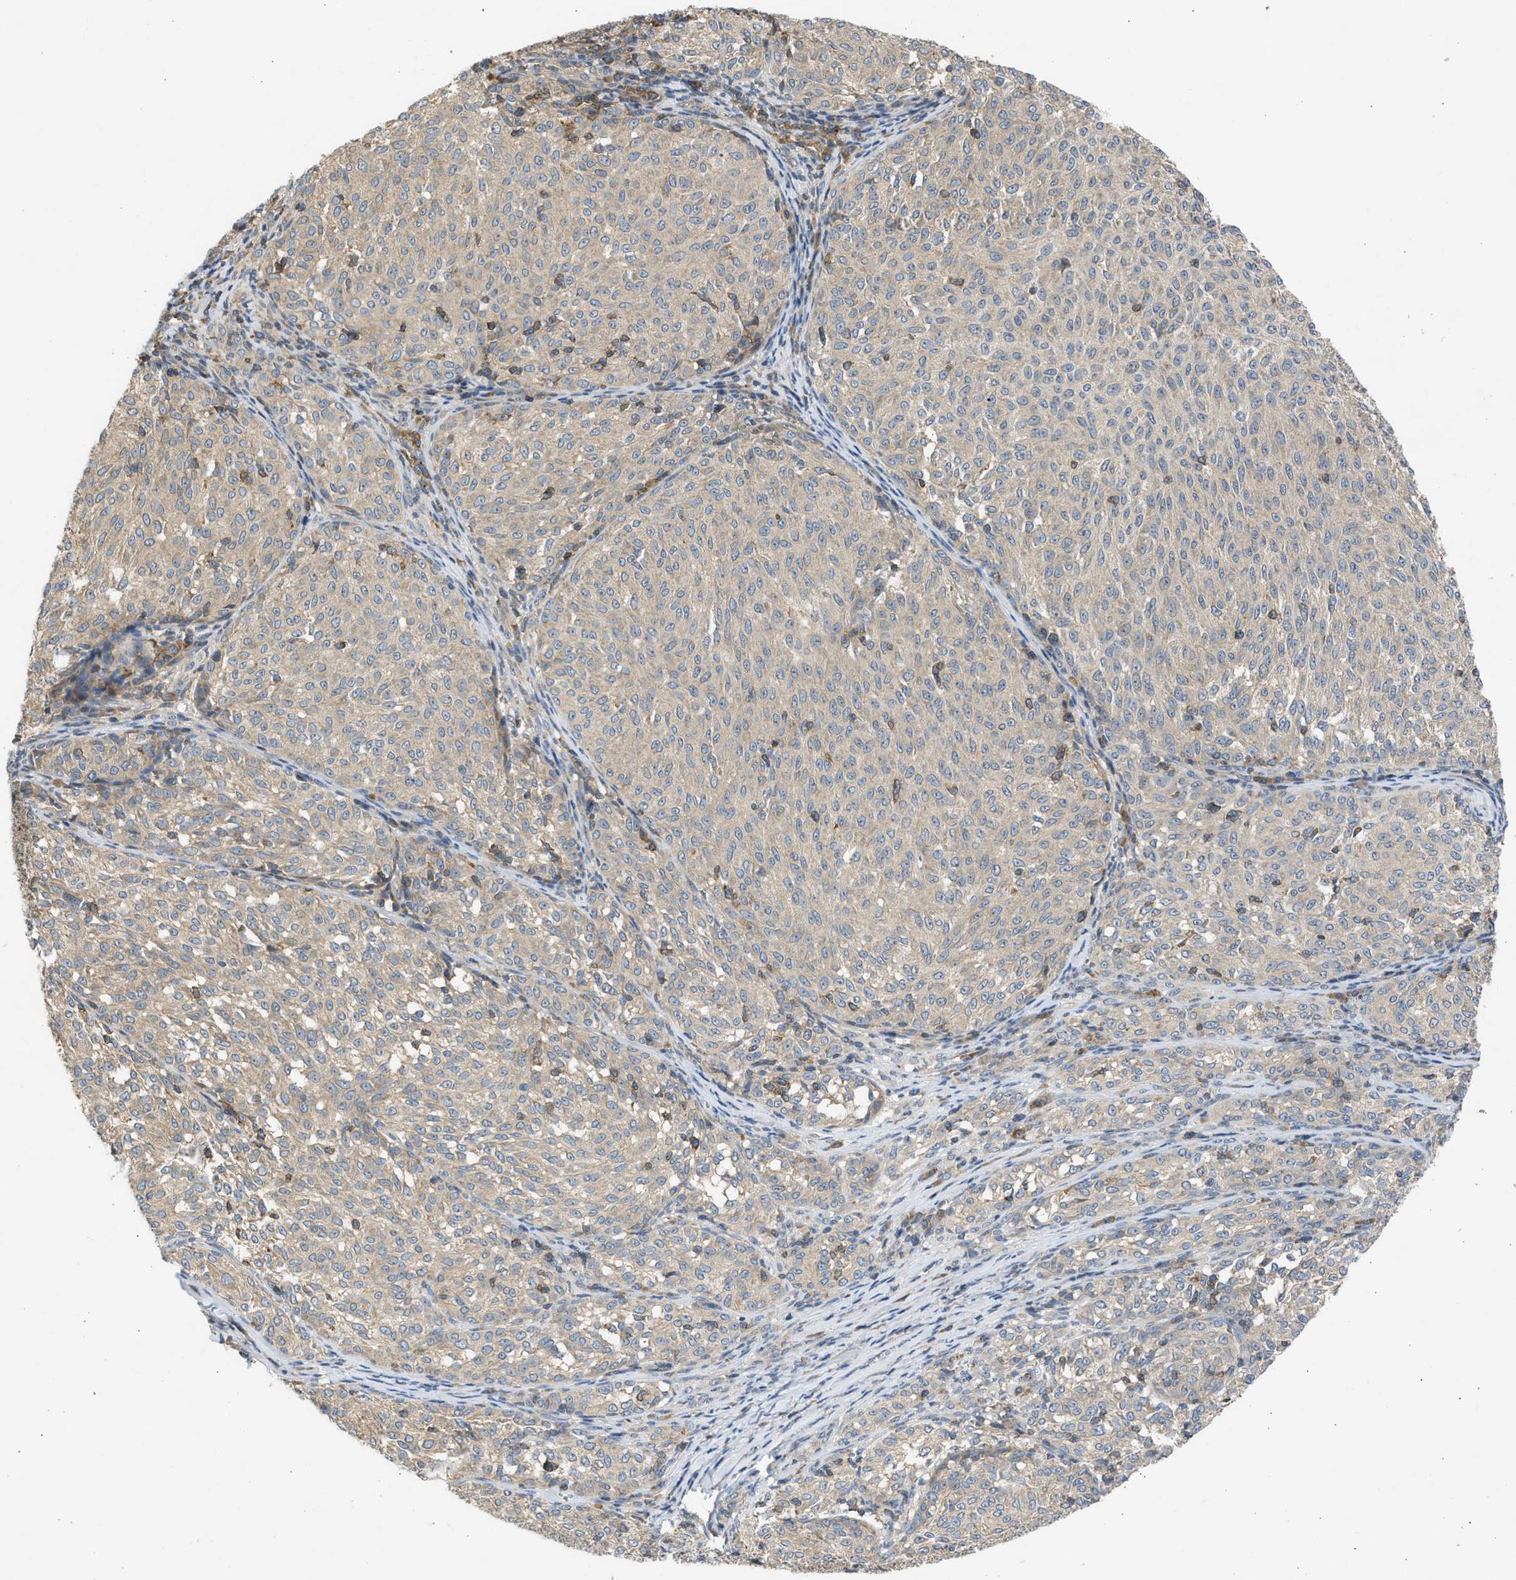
{"staining": {"intensity": "weak", "quantity": ">75%", "location": "cytoplasmic/membranous"}, "tissue": "melanoma", "cell_type": "Tumor cells", "image_type": "cancer", "snomed": [{"axis": "morphology", "description": "Malignant melanoma, NOS"}, {"axis": "topography", "description": "Skin"}], "caption": "A brown stain shows weak cytoplasmic/membranous expression of a protein in malignant melanoma tumor cells.", "gene": "CYP1A1", "patient": {"sex": "female", "age": 72}}